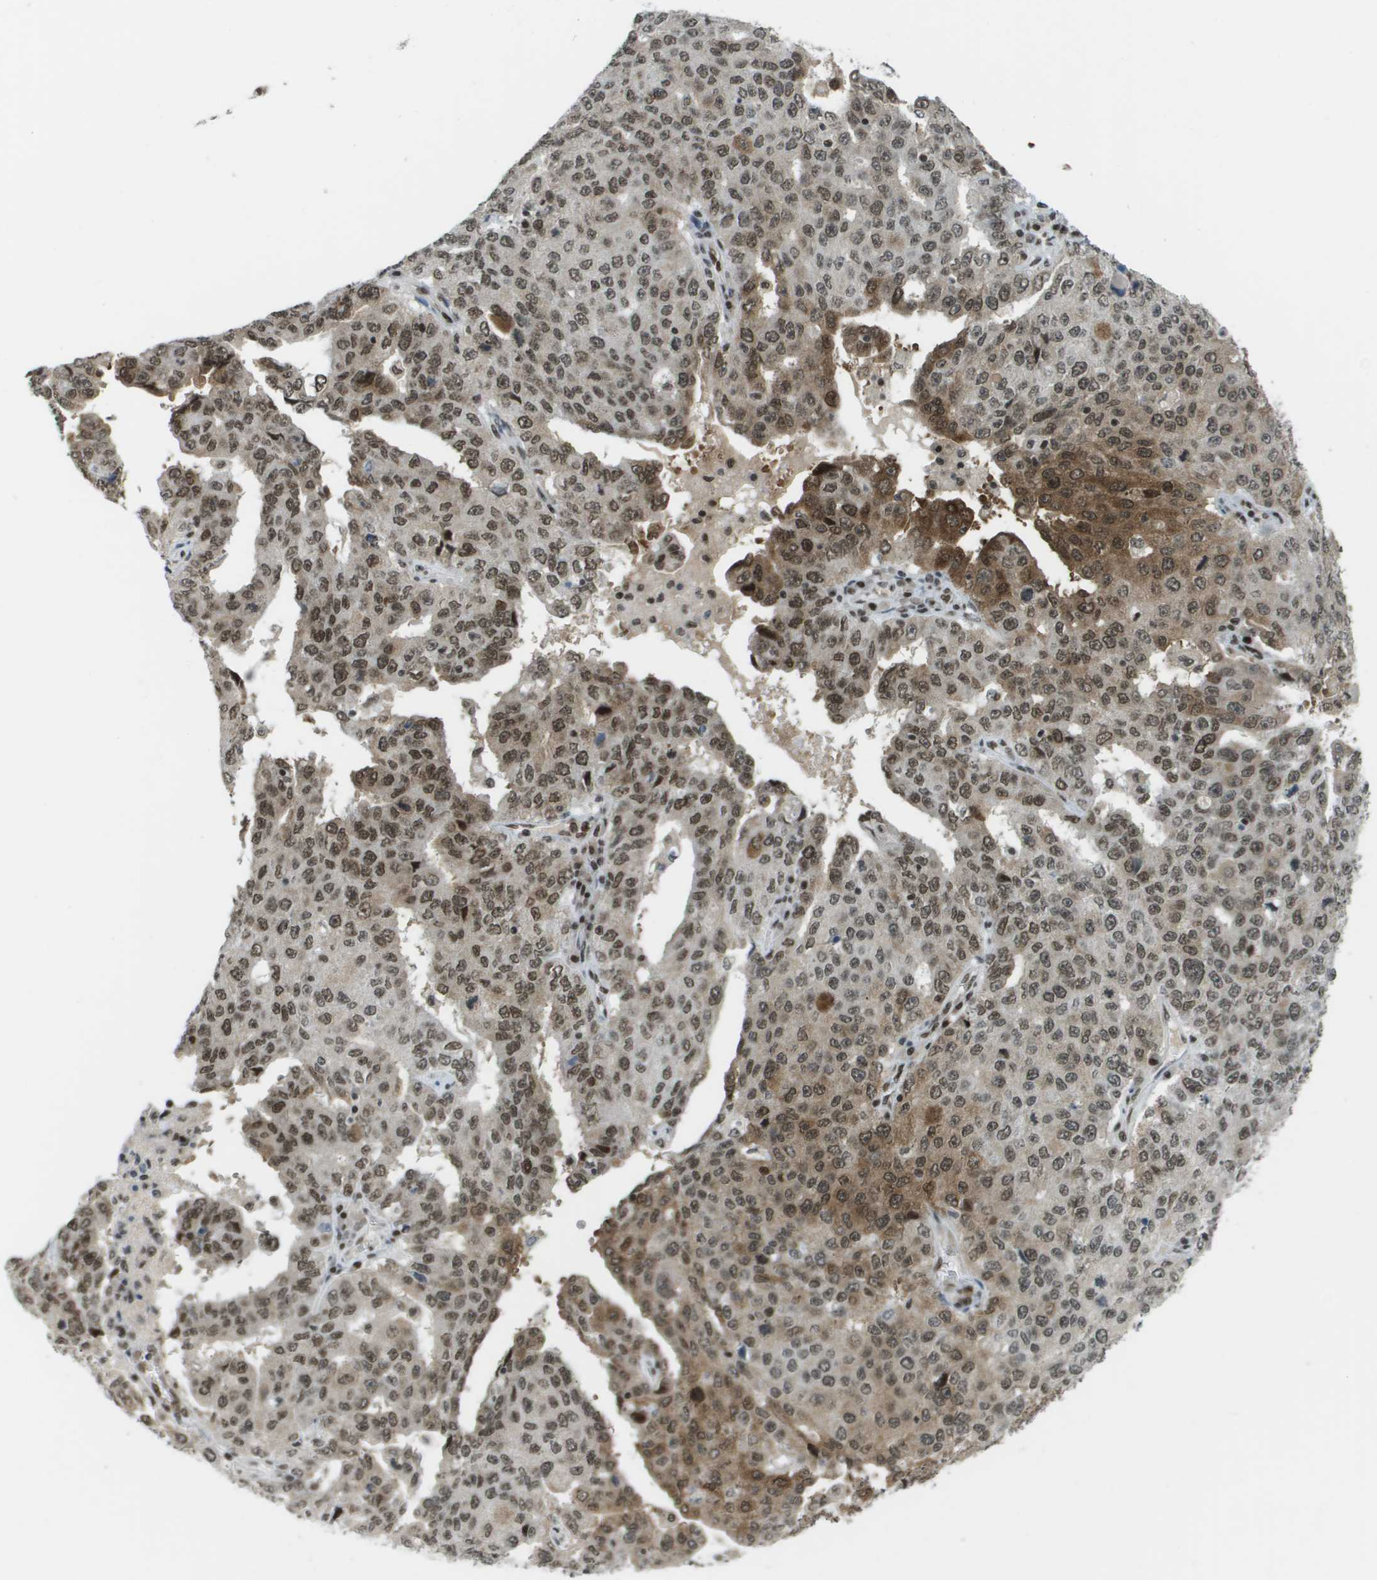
{"staining": {"intensity": "moderate", "quantity": ">75%", "location": "cytoplasmic/membranous,nuclear"}, "tissue": "ovarian cancer", "cell_type": "Tumor cells", "image_type": "cancer", "snomed": [{"axis": "morphology", "description": "Carcinoma, endometroid"}, {"axis": "topography", "description": "Ovary"}], "caption": "The histopathology image shows staining of ovarian endometroid carcinoma, revealing moderate cytoplasmic/membranous and nuclear protein staining (brown color) within tumor cells. The staining is performed using DAB brown chromogen to label protein expression. The nuclei are counter-stained blue using hematoxylin.", "gene": "IRF7", "patient": {"sex": "female", "age": 62}}